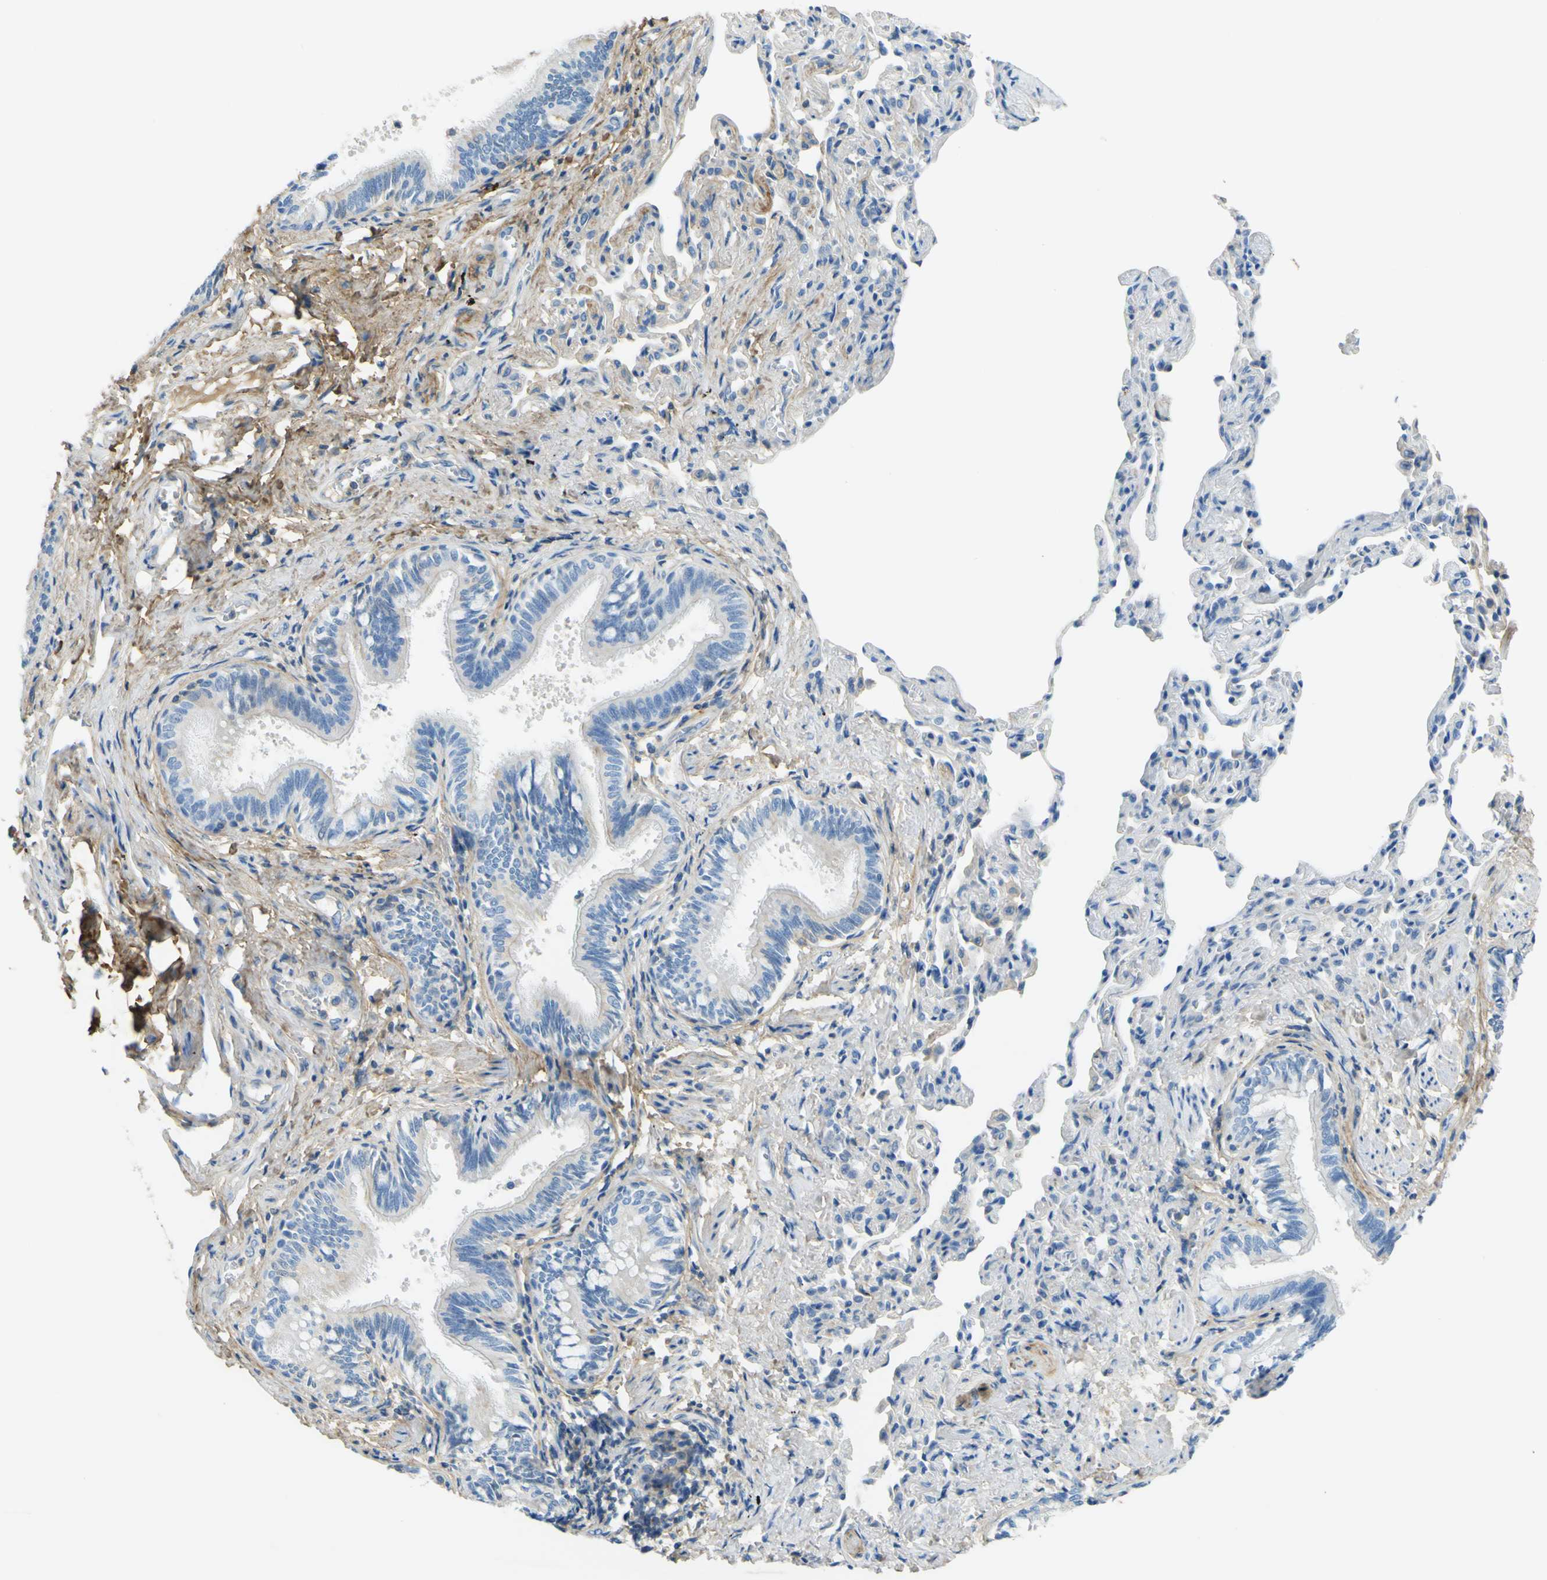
{"staining": {"intensity": "negative", "quantity": "none", "location": "none"}, "tissue": "bronchus", "cell_type": "Respiratory epithelial cells", "image_type": "normal", "snomed": [{"axis": "morphology", "description": "Normal tissue, NOS"}, {"axis": "topography", "description": "Bronchus"}, {"axis": "topography", "description": "Lung"}], "caption": "Immunohistochemical staining of benign bronchus reveals no significant expression in respiratory epithelial cells.", "gene": "OGN", "patient": {"sex": "male", "age": 64}}